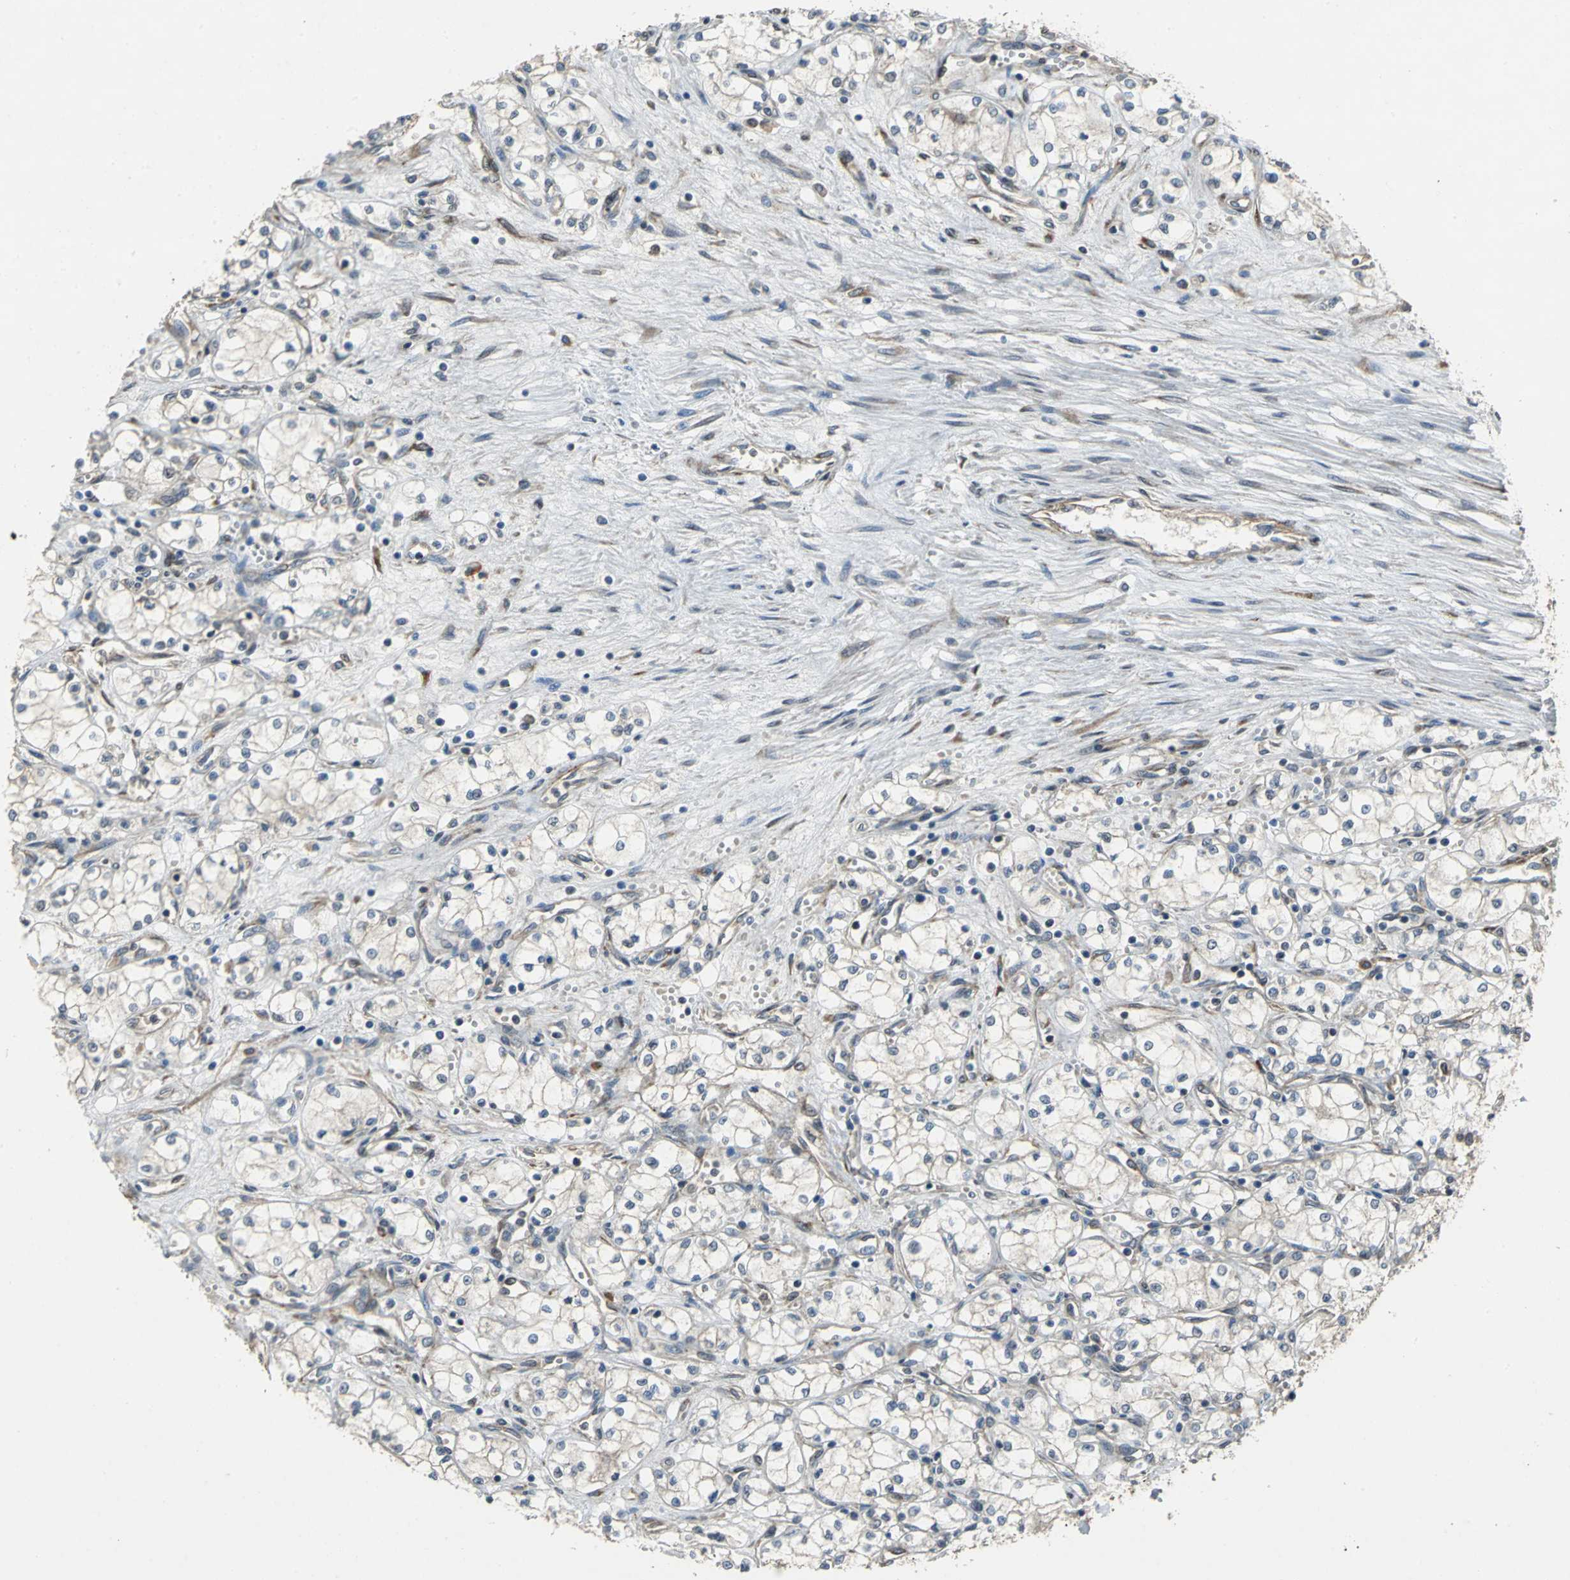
{"staining": {"intensity": "negative", "quantity": "none", "location": "none"}, "tissue": "renal cancer", "cell_type": "Tumor cells", "image_type": "cancer", "snomed": [{"axis": "morphology", "description": "Normal tissue, NOS"}, {"axis": "morphology", "description": "Adenocarcinoma, NOS"}, {"axis": "topography", "description": "Kidney"}], "caption": "Tumor cells show no significant positivity in renal cancer.", "gene": "SYVN1", "patient": {"sex": "male", "age": 59}}